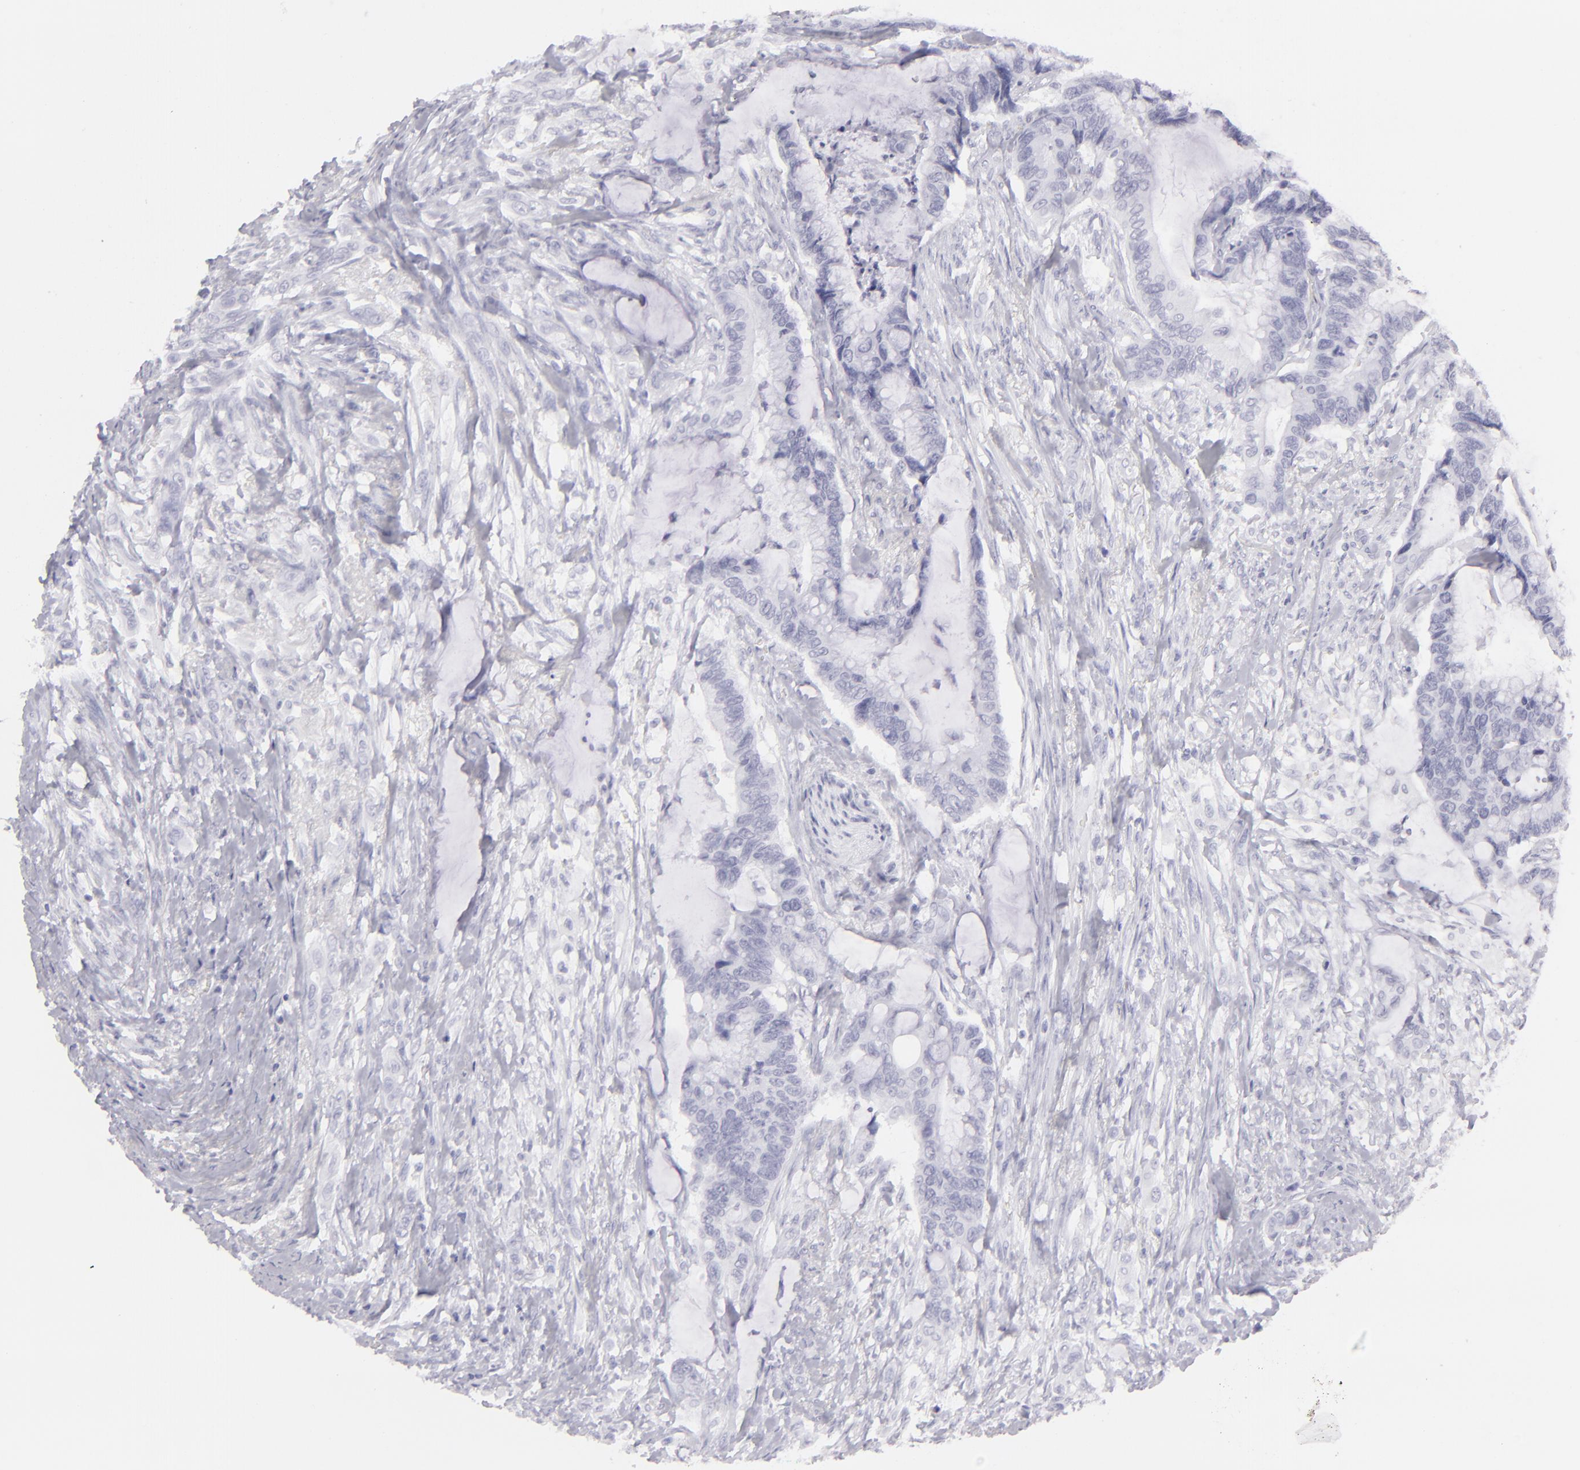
{"staining": {"intensity": "negative", "quantity": "none", "location": "none"}, "tissue": "colorectal cancer", "cell_type": "Tumor cells", "image_type": "cancer", "snomed": [{"axis": "morphology", "description": "Adenocarcinoma, NOS"}, {"axis": "topography", "description": "Rectum"}], "caption": "Immunohistochemical staining of human colorectal cancer reveals no significant staining in tumor cells.", "gene": "FLG", "patient": {"sex": "female", "age": 59}}